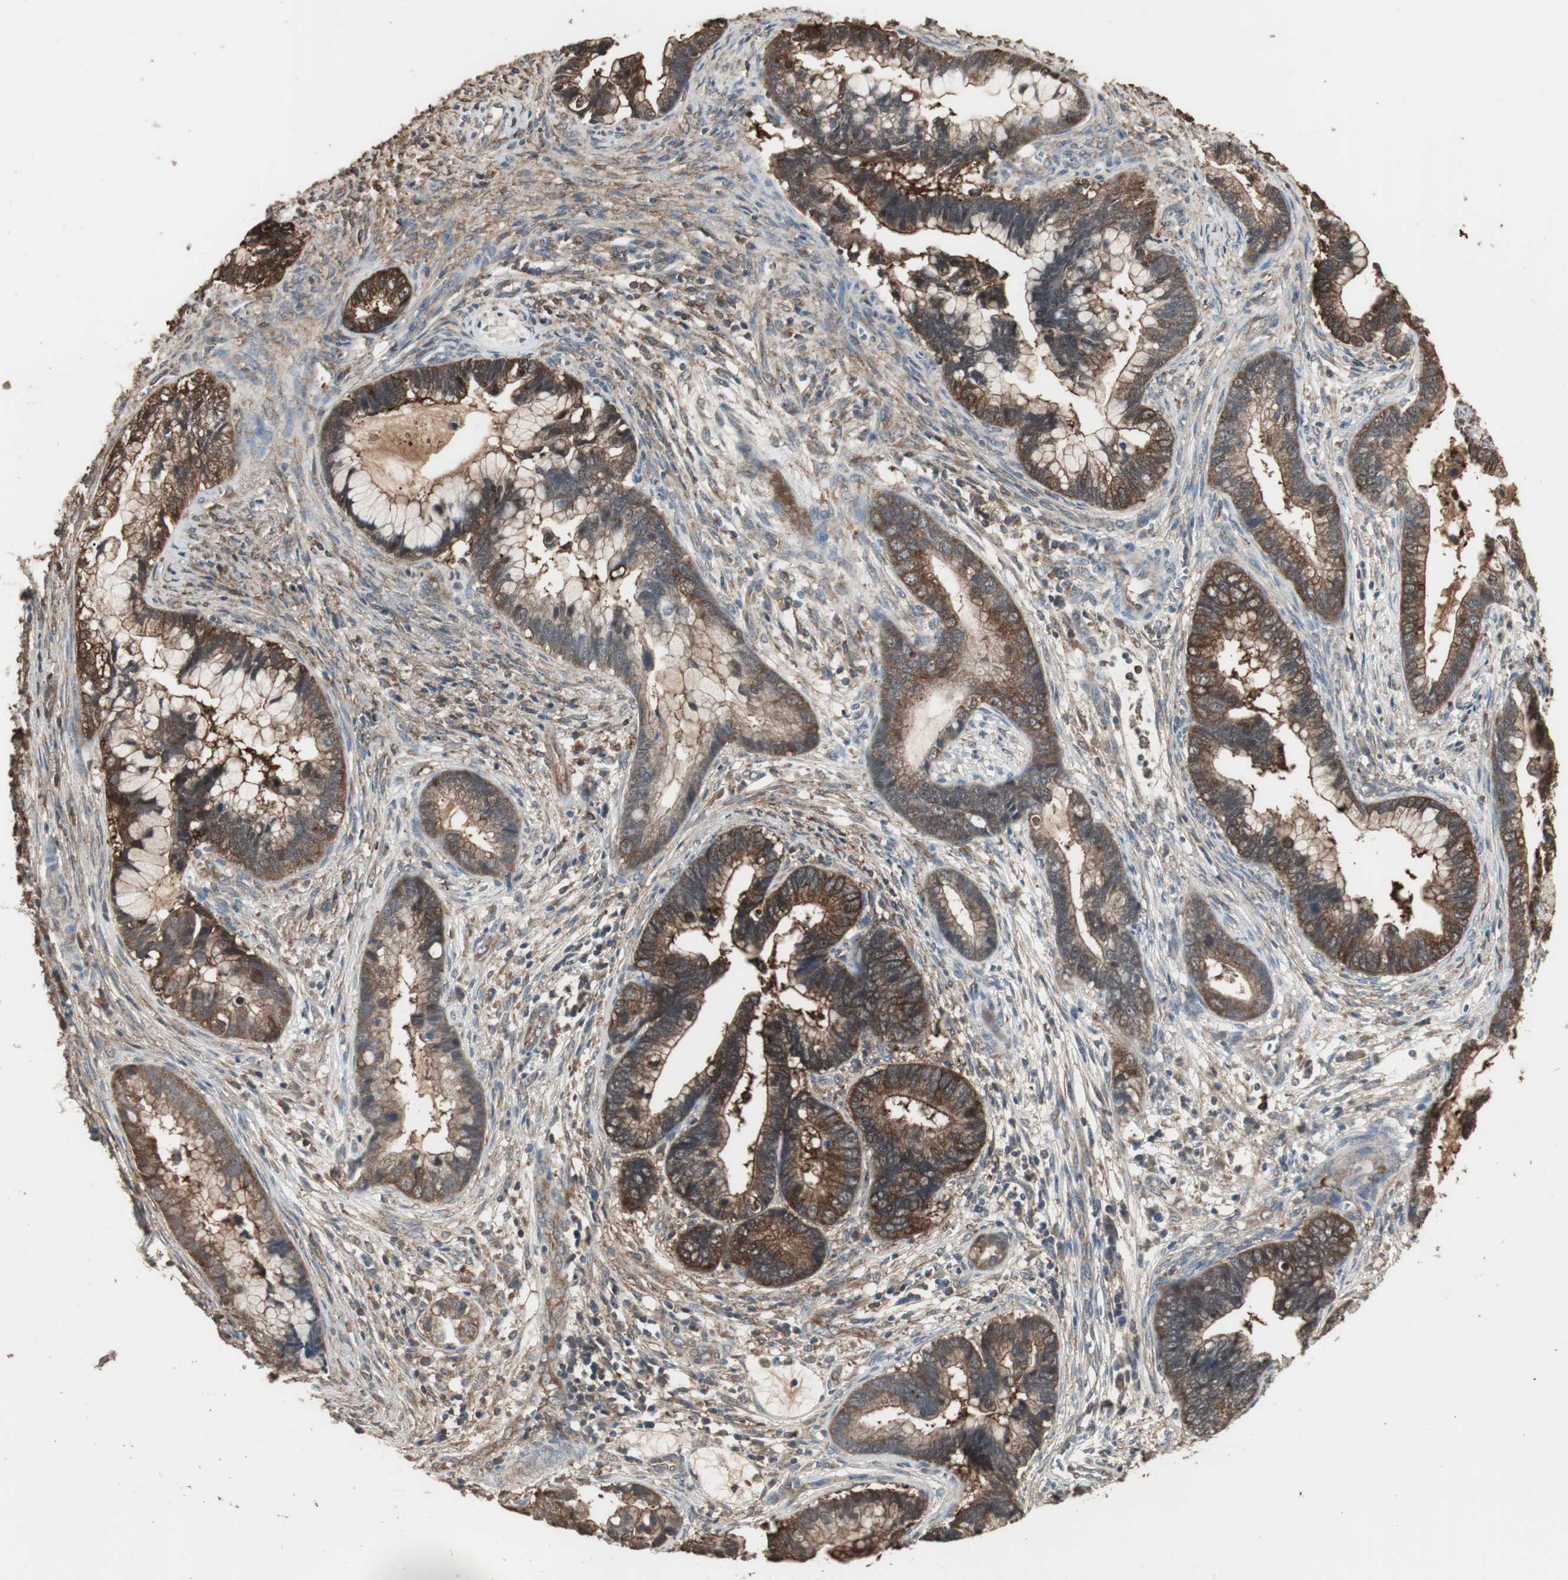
{"staining": {"intensity": "strong", "quantity": ">75%", "location": "cytoplasmic/membranous"}, "tissue": "cervical cancer", "cell_type": "Tumor cells", "image_type": "cancer", "snomed": [{"axis": "morphology", "description": "Adenocarcinoma, NOS"}, {"axis": "topography", "description": "Cervix"}], "caption": "Immunohistochemical staining of human cervical cancer (adenocarcinoma) exhibits strong cytoplasmic/membranous protein positivity in approximately >75% of tumor cells.", "gene": "HPRT1", "patient": {"sex": "female", "age": 44}}